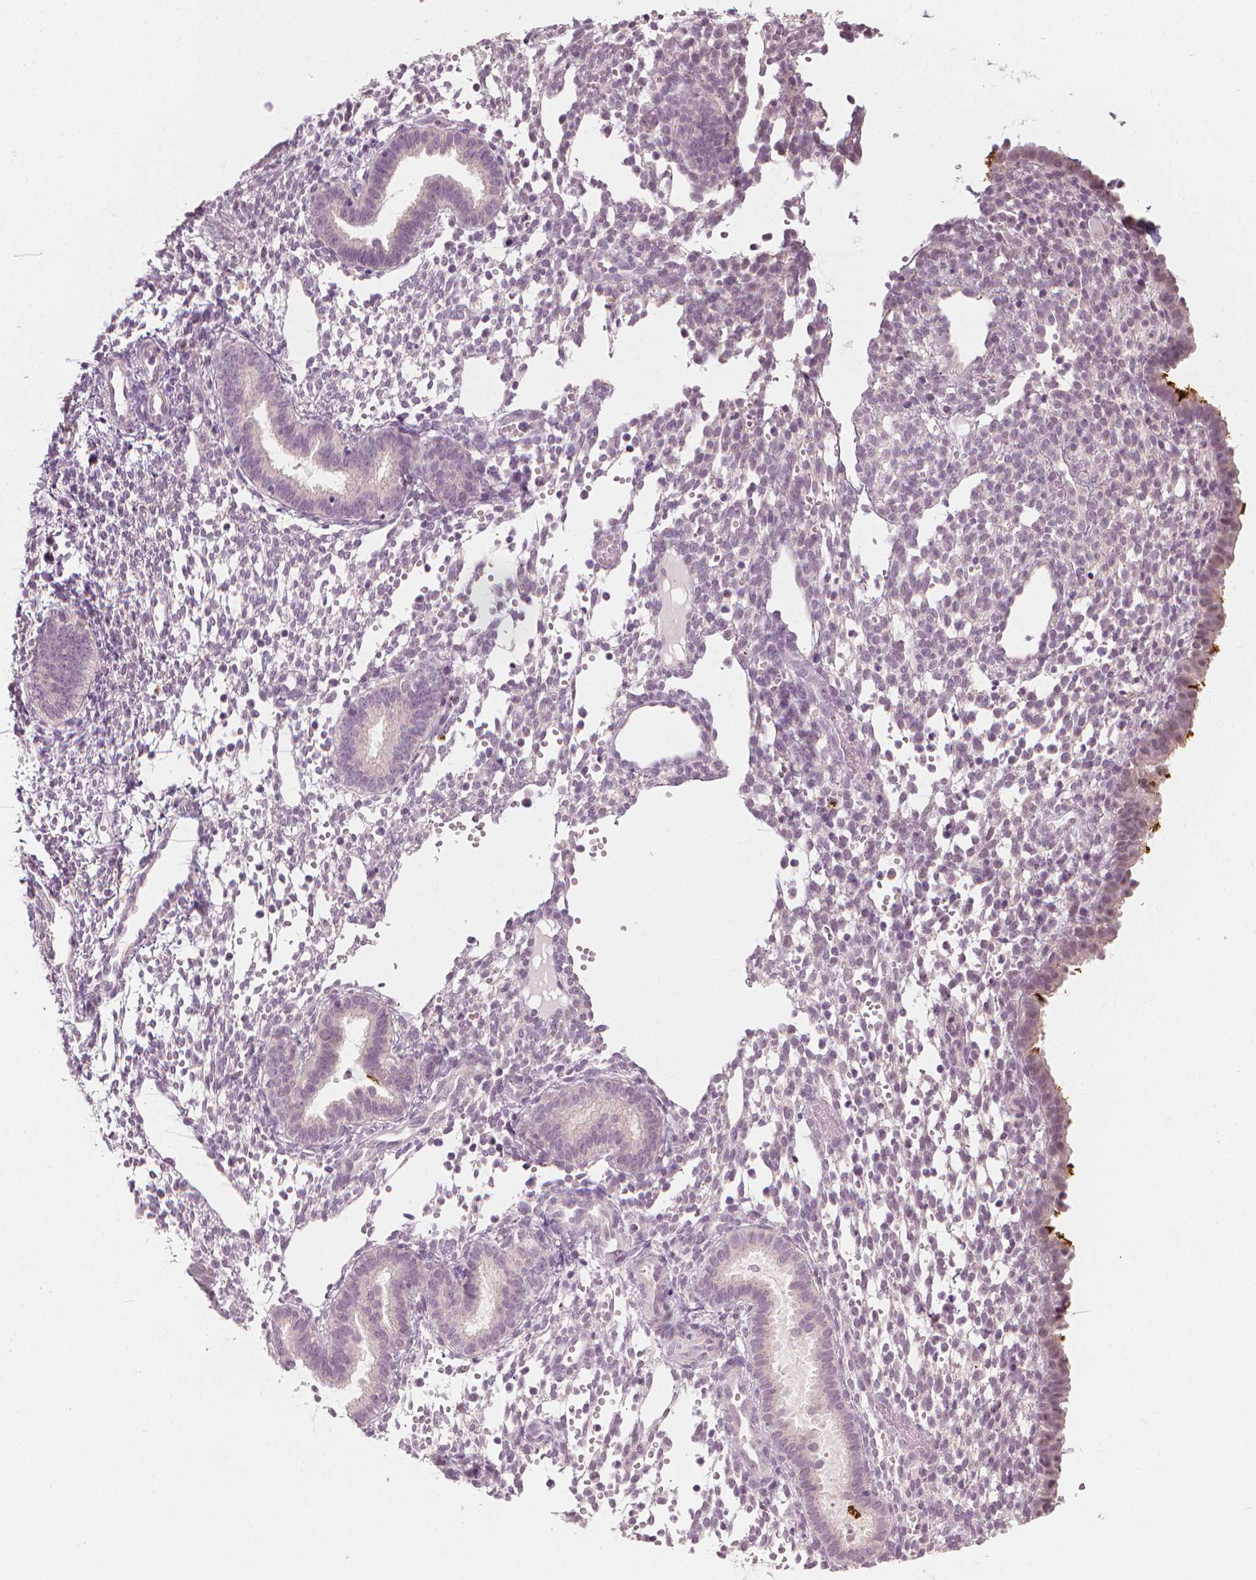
{"staining": {"intensity": "negative", "quantity": "none", "location": "none"}, "tissue": "endometrium", "cell_type": "Cells in endometrial stroma", "image_type": "normal", "snomed": [{"axis": "morphology", "description": "Normal tissue, NOS"}, {"axis": "topography", "description": "Endometrium"}], "caption": "Endometrium stained for a protein using immunohistochemistry (IHC) reveals no staining cells in endometrial stroma.", "gene": "SAXO2", "patient": {"sex": "female", "age": 36}}